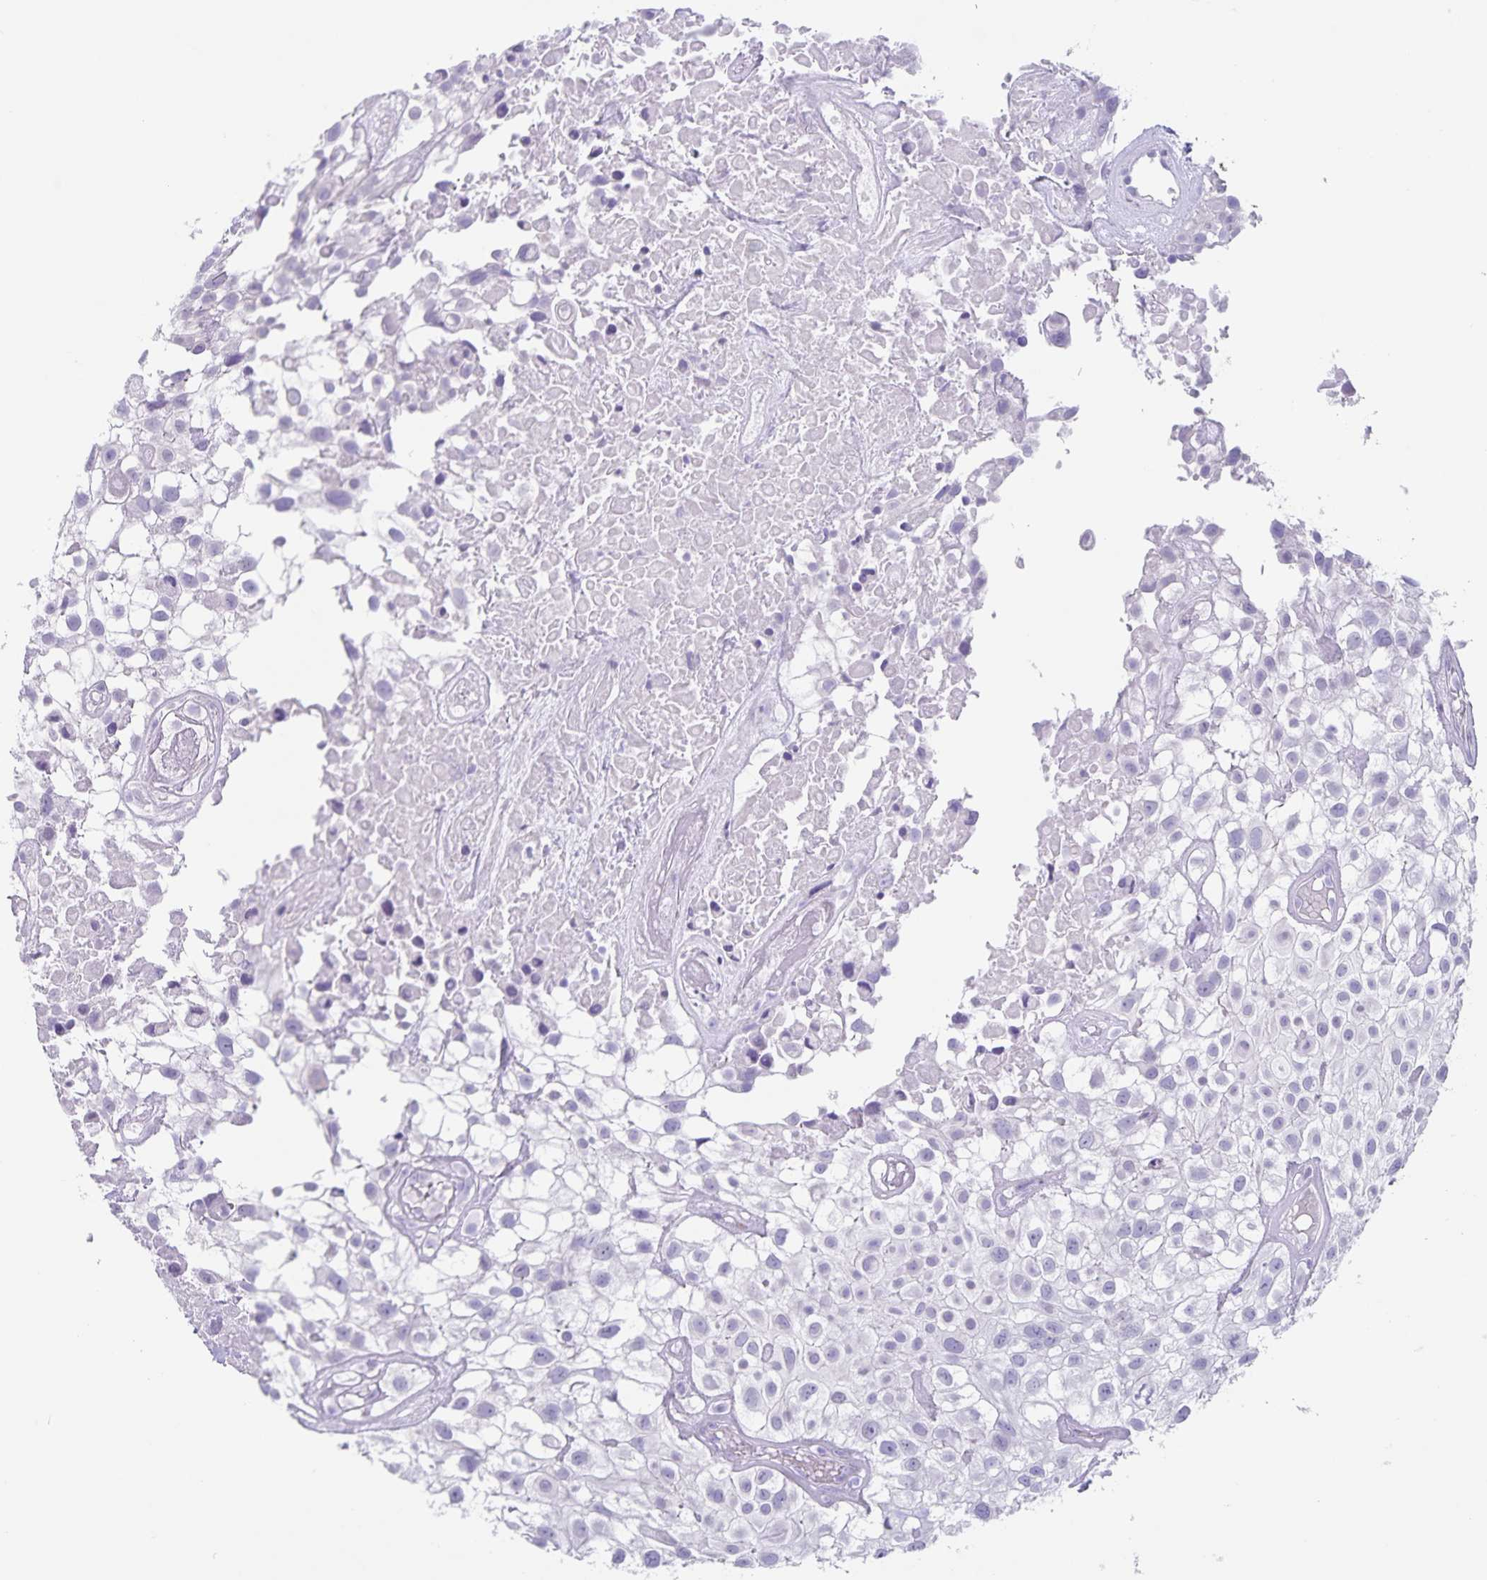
{"staining": {"intensity": "negative", "quantity": "none", "location": "none"}, "tissue": "urothelial cancer", "cell_type": "Tumor cells", "image_type": "cancer", "snomed": [{"axis": "morphology", "description": "Urothelial carcinoma, High grade"}, {"axis": "topography", "description": "Urinary bladder"}], "caption": "Micrograph shows no significant protein expression in tumor cells of urothelial cancer. (Immunohistochemistry, brightfield microscopy, high magnification).", "gene": "C11orf42", "patient": {"sex": "male", "age": 56}}